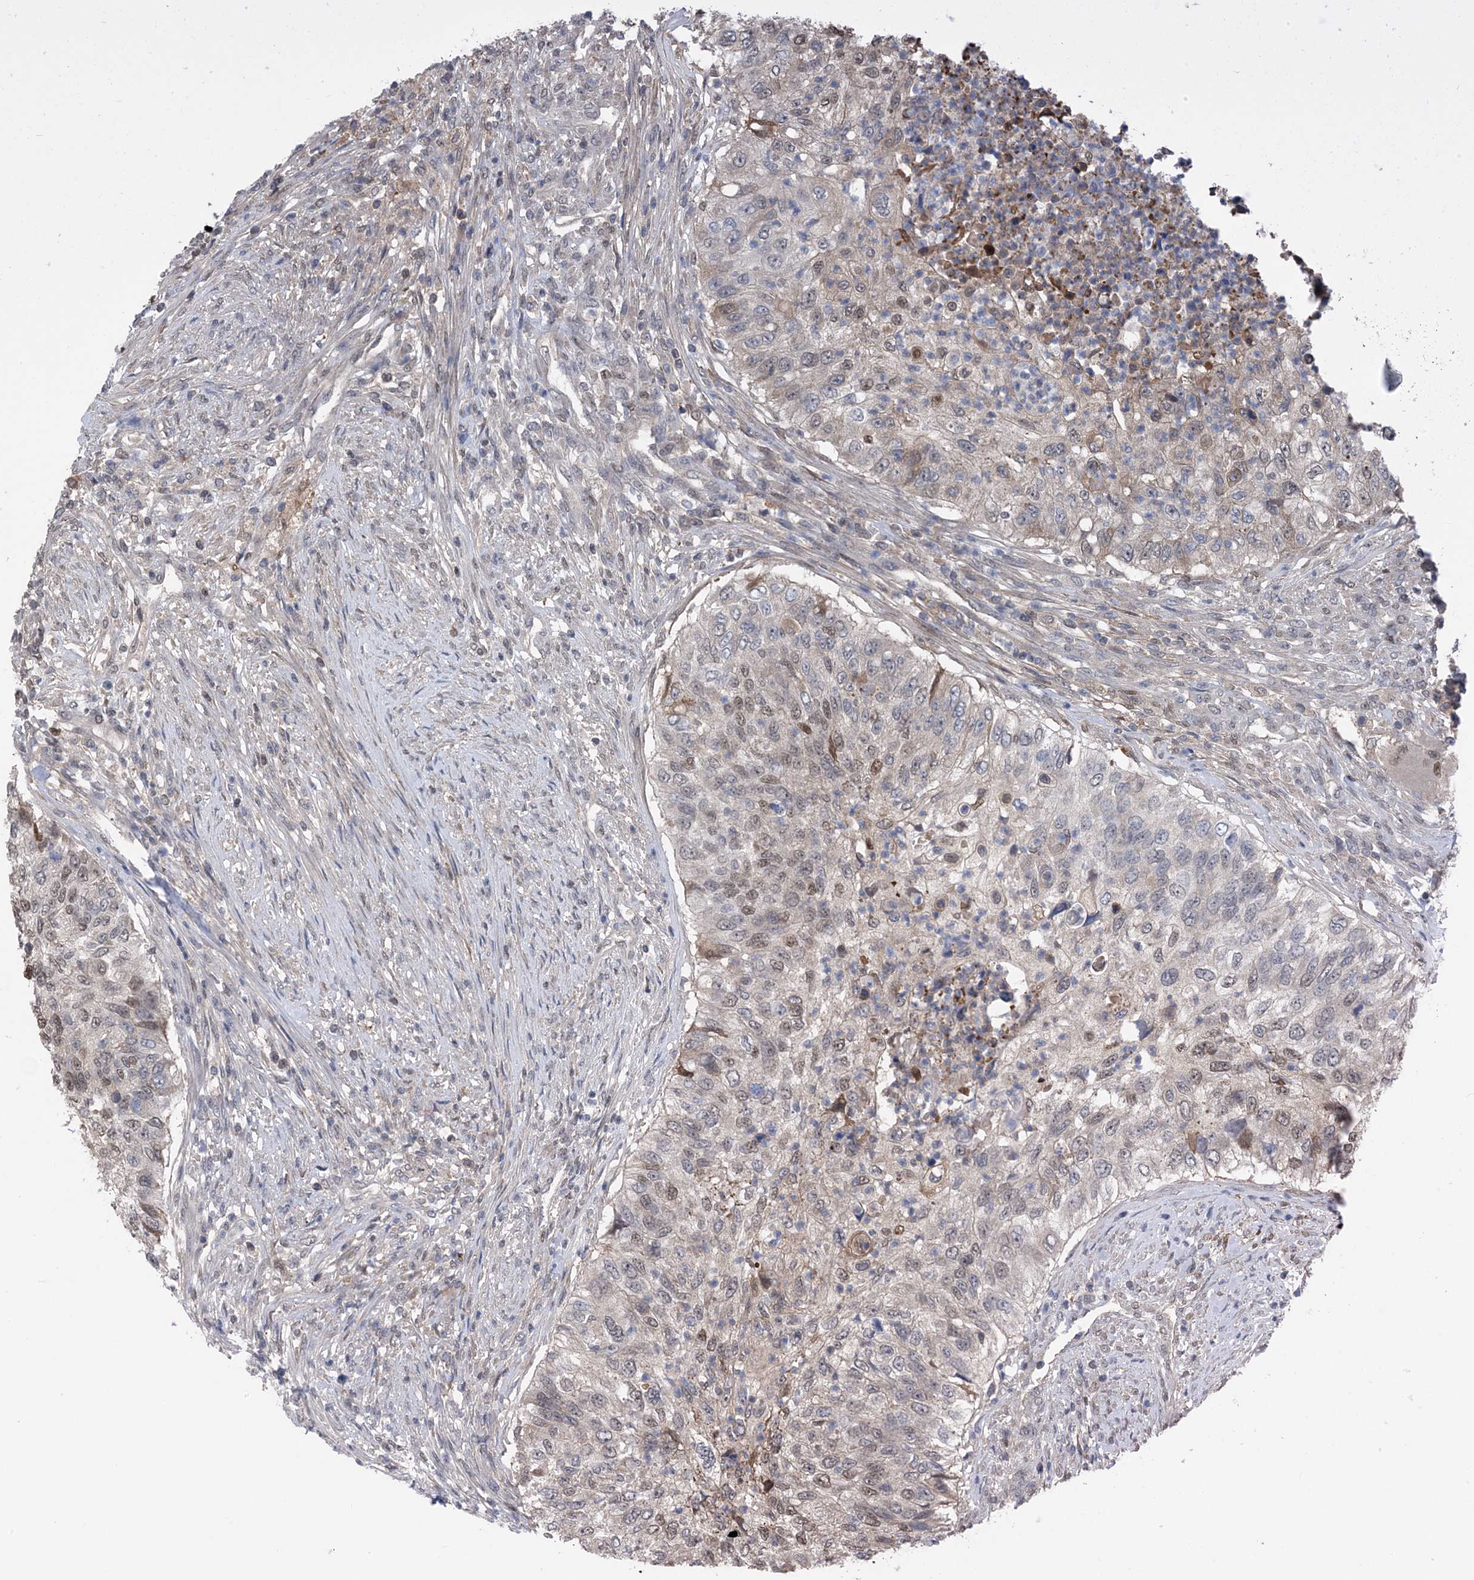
{"staining": {"intensity": "weak", "quantity": "<25%", "location": "nuclear"}, "tissue": "urothelial cancer", "cell_type": "Tumor cells", "image_type": "cancer", "snomed": [{"axis": "morphology", "description": "Urothelial carcinoma, High grade"}, {"axis": "topography", "description": "Urinary bladder"}], "caption": "Immunohistochemical staining of human urothelial carcinoma (high-grade) reveals no significant expression in tumor cells.", "gene": "HIKESHI", "patient": {"sex": "female", "age": 60}}